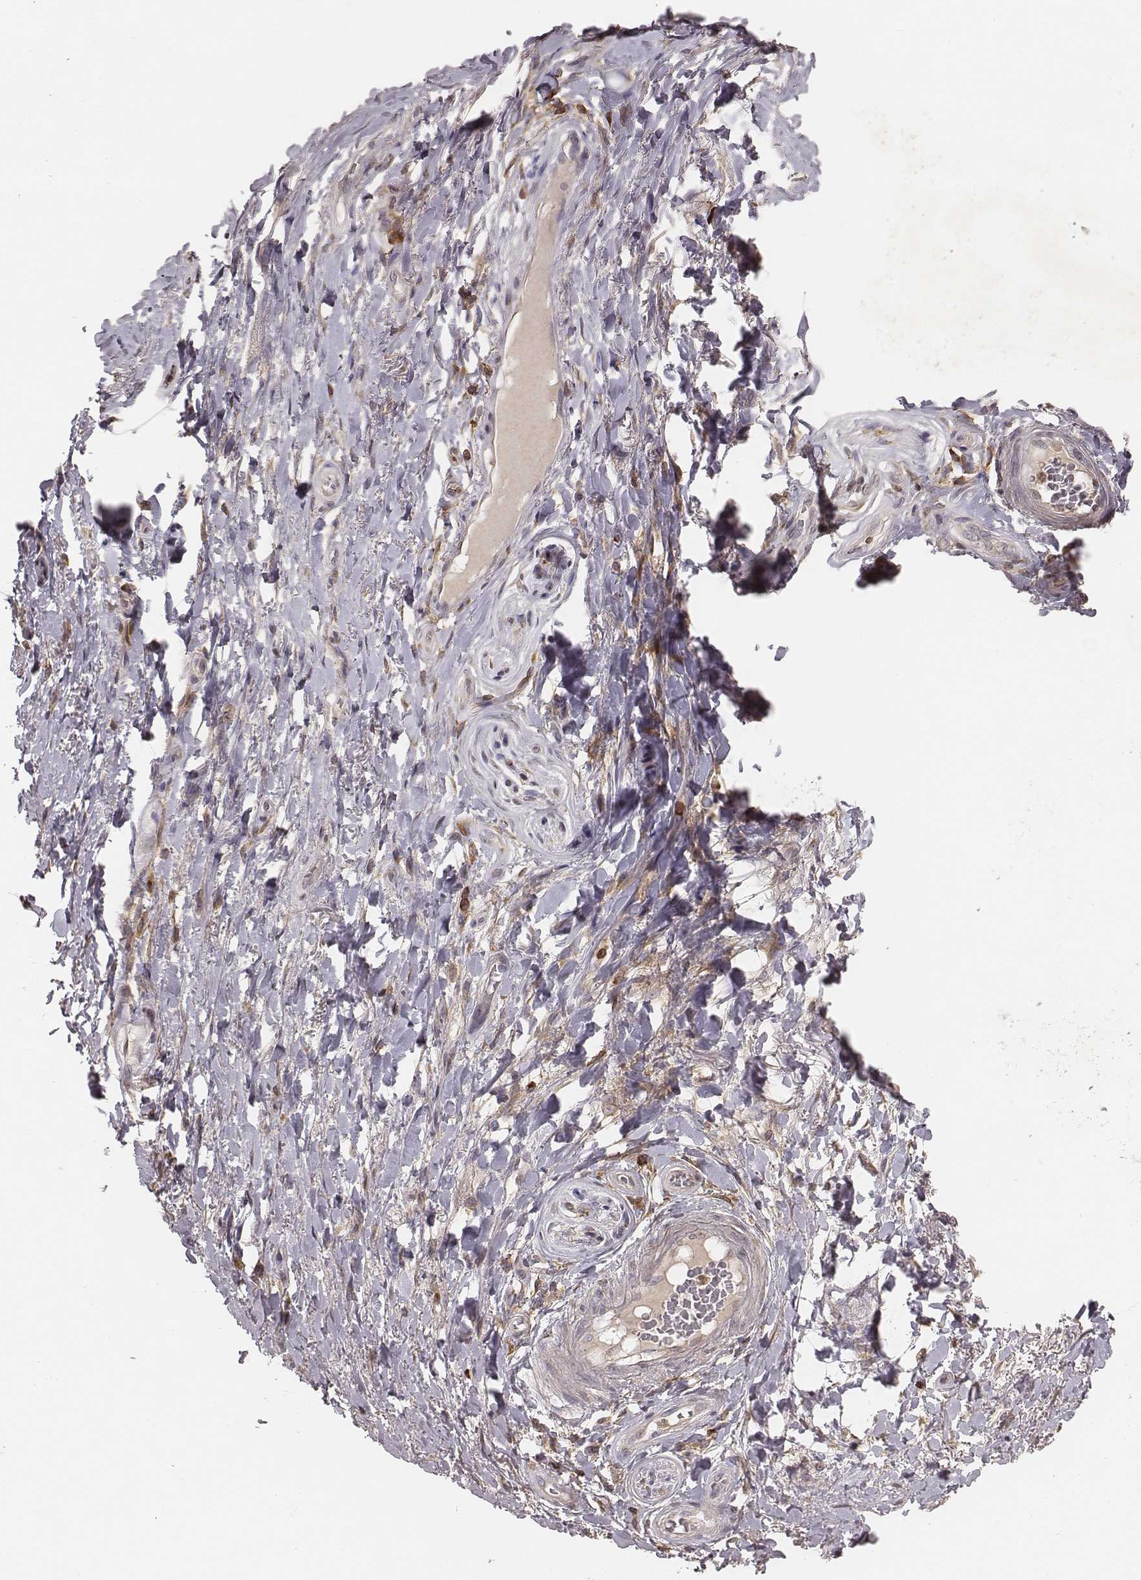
{"staining": {"intensity": "negative", "quantity": "none", "location": "none"}, "tissue": "adipose tissue", "cell_type": "Adipocytes", "image_type": "normal", "snomed": [{"axis": "morphology", "description": "Normal tissue, NOS"}, {"axis": "topography", "description": "Anal"}, {"axis": "topography", "description": "Peripheral nerve tissue"}], "caption": "Adipocytes are negative for protein expression in unremarkable human adipose tissue. (DAB (3,3'-diaminobenzidine) IHC visualized using brightfield microscopy, high magnification).", "gene": "PILRA", "patient": {"sex": "male", "age": 53}}